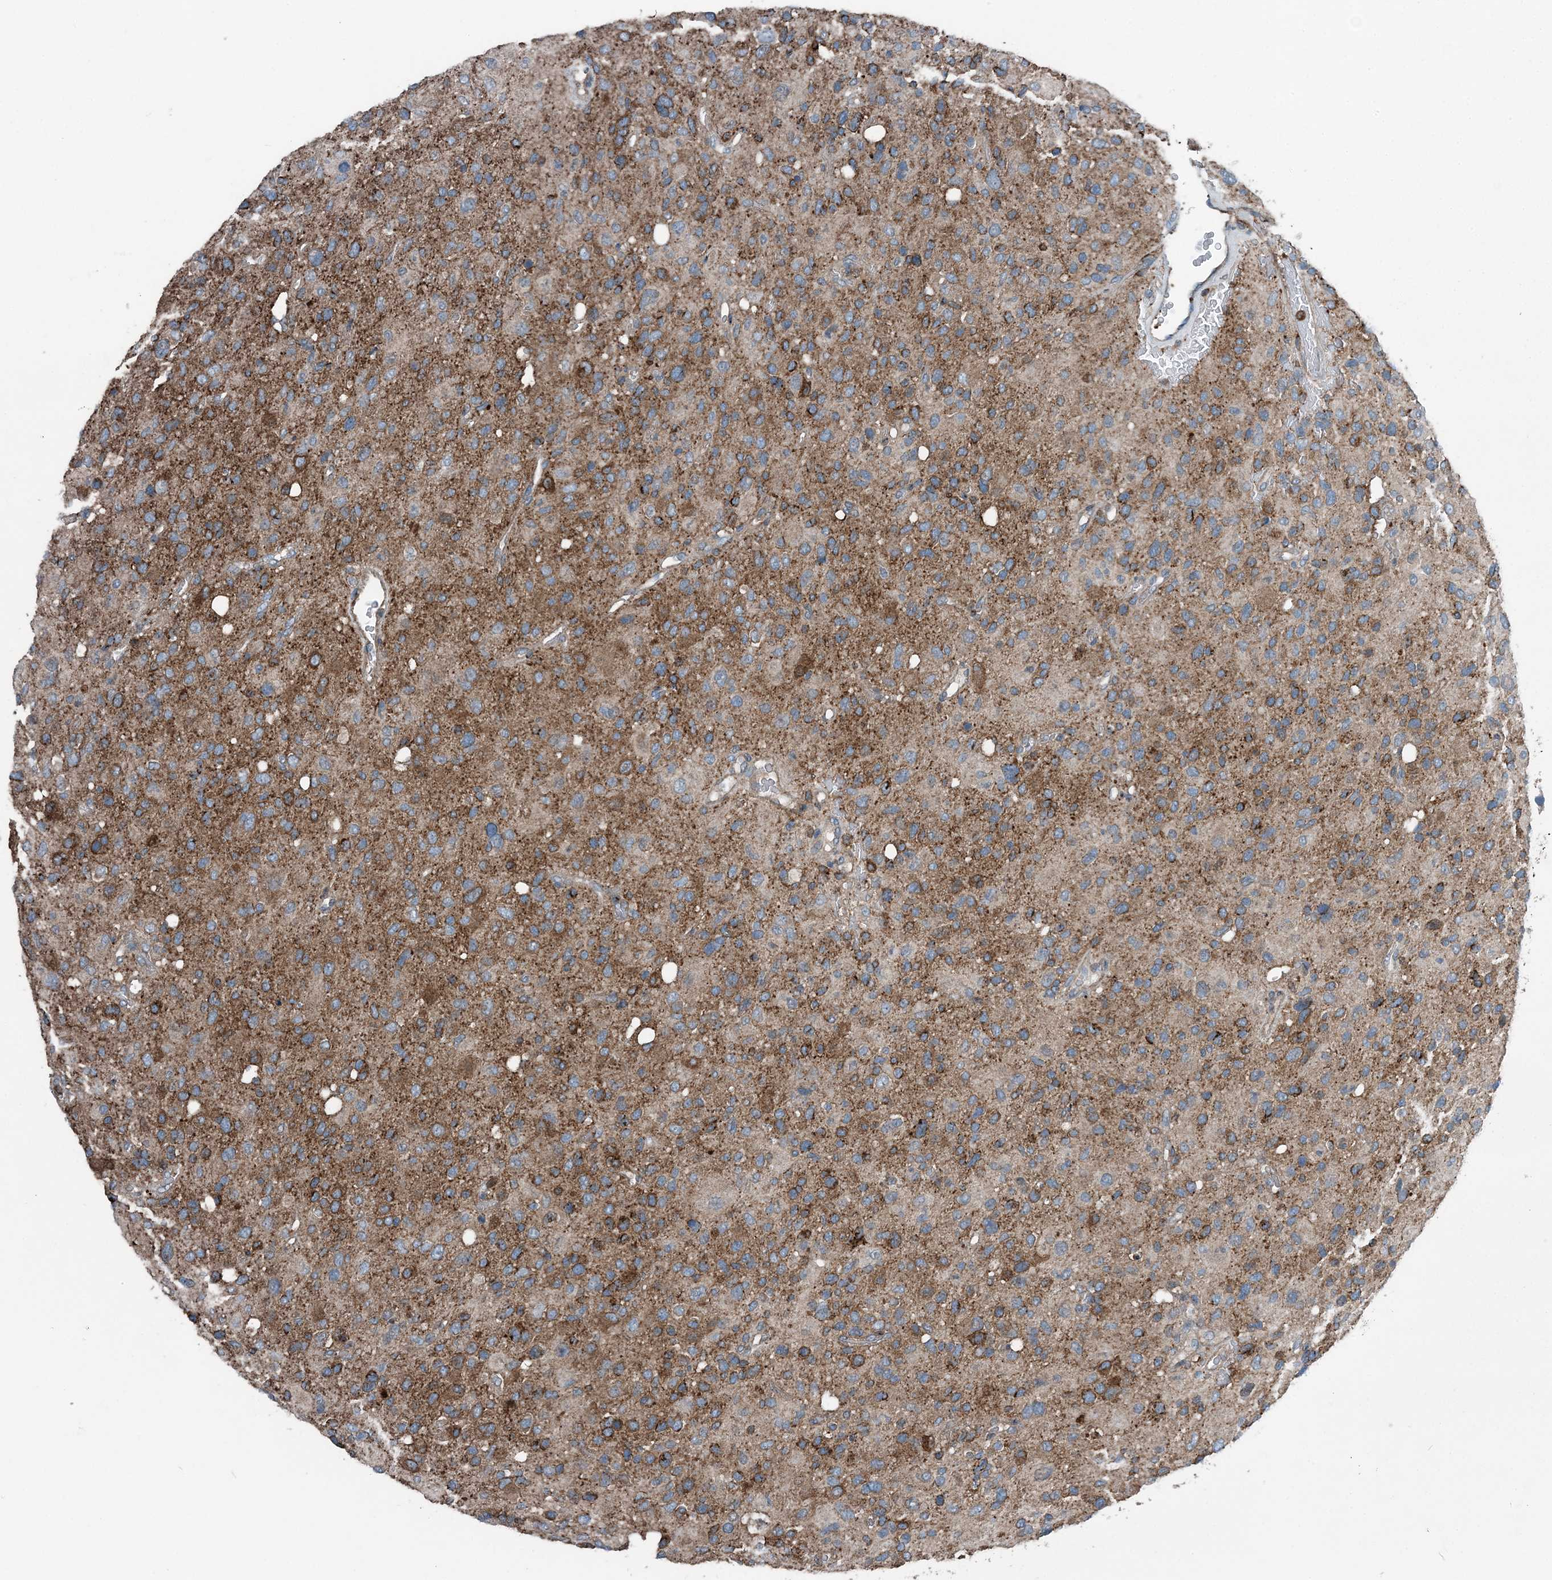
{"staining": {"intensity": "strong", "quantity": ">75%", "location": "cytoplasmic/membranous"}, "tissue": "glioma", "cell_type": "Tumor cells", "image_type": "cancer", "snomed": [{"axis": "morphology", "description": "Glioma, malignant, High grade"}, {"axis": "topography", "description": "Brain"}], "caption": "Malignant glioma (high-grade) stained with a protein marker reveals strong staining in tumor cells.", "gene": "CFL1", "patient": {"sex": "male", "age": 48}}